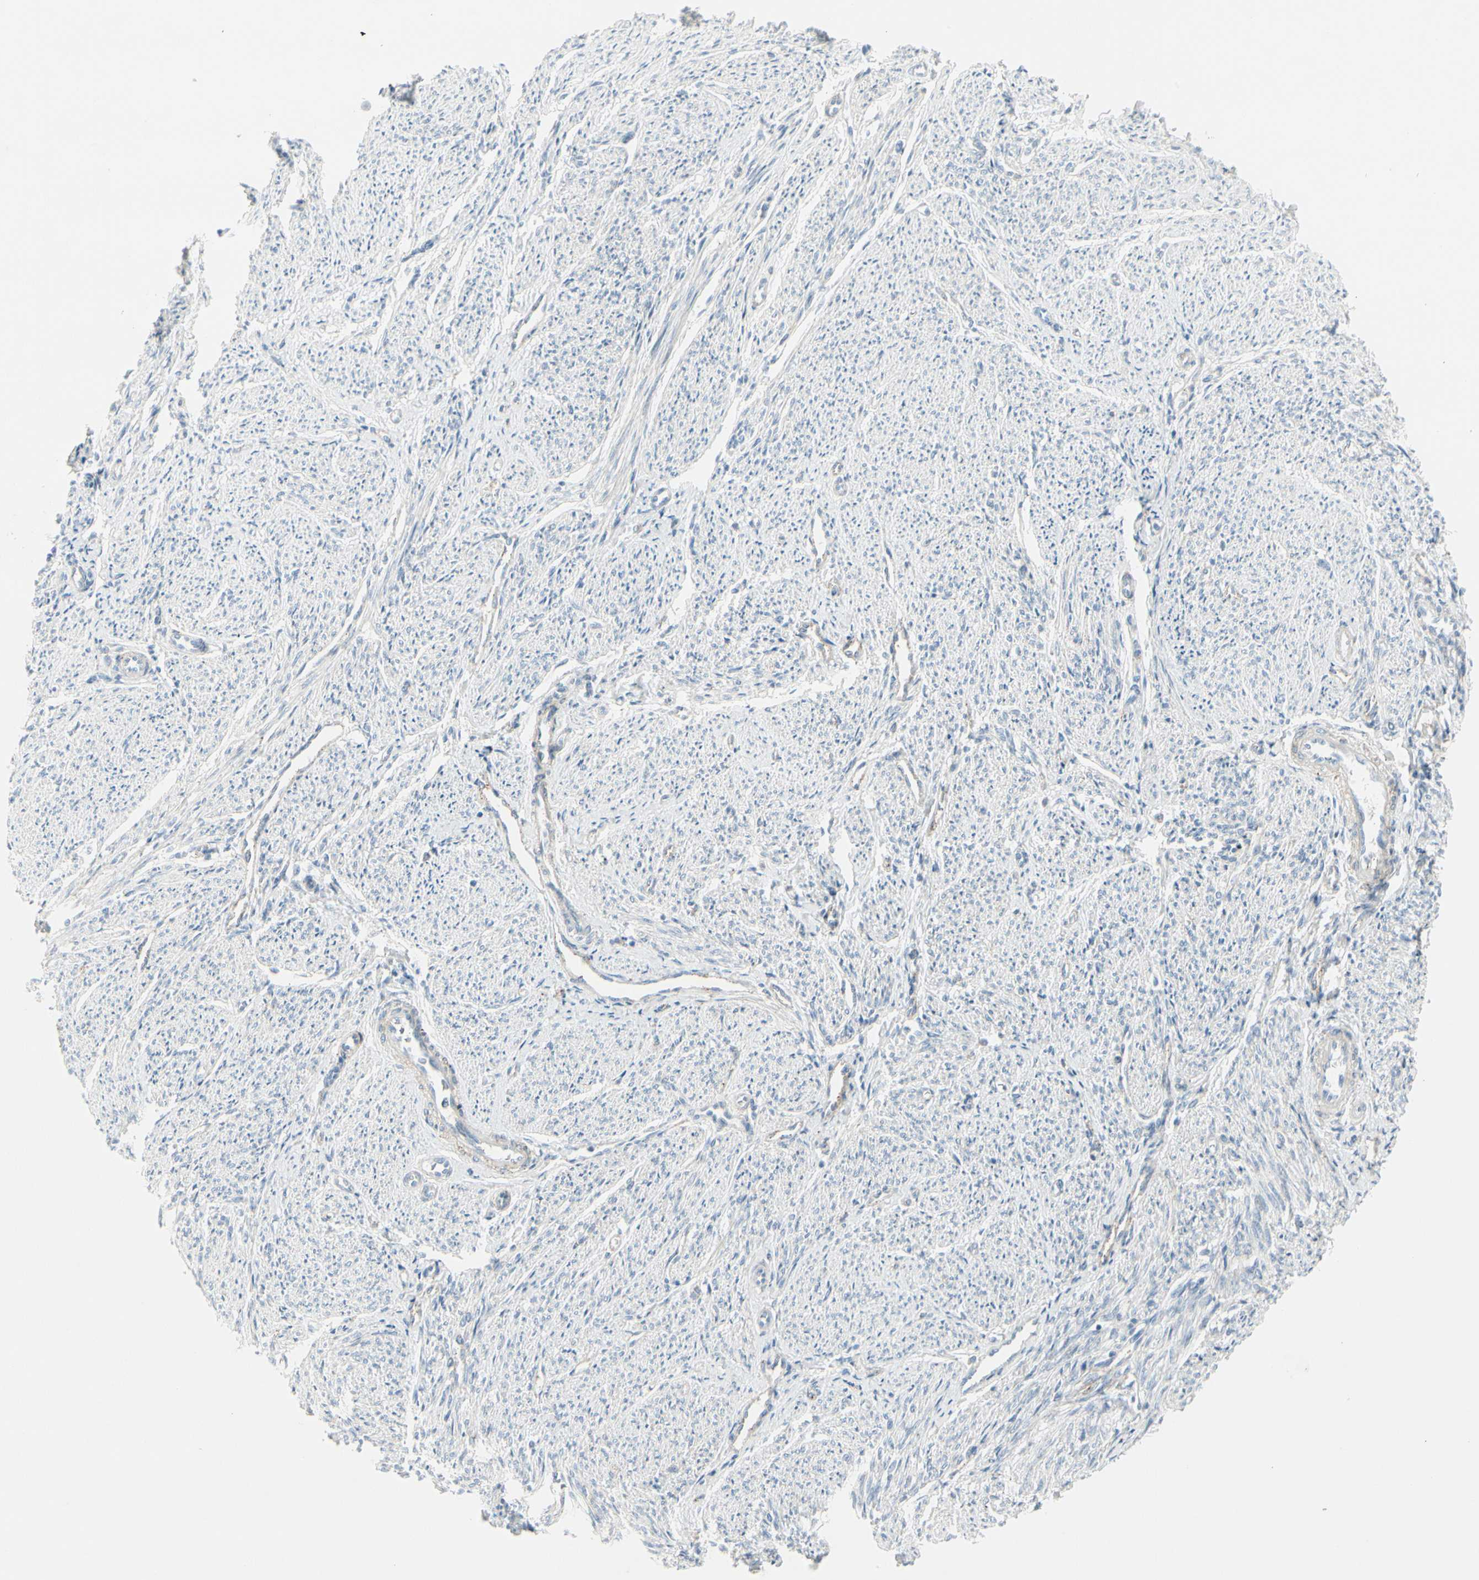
{"staining": {"intensity": "negative", "quantity": "none", "location": "none"}, "tissue": "smooth muscle", "cell_type": "Smooth muscle cells", "image_type": "normal", "snomed": [{"axis": "morphology", "description": "Normal tissue, NOS"}, {"axis": "topography", "description": "Smooth muscle"}], "caption": "An IHC photomicrograph of benign smooth muscle is shown. There is no staining in smooth muscle cells of smooth muscle. (Stains: DAB (3,3'-diaminobenzidine) immunohistochemistry (IHC) with hematoxylin counter stain, Microscopy: brightfield microscopy at high magnification).", "gene": "CACNA2D1", "patient": {"sex": "female", "age": 65}}